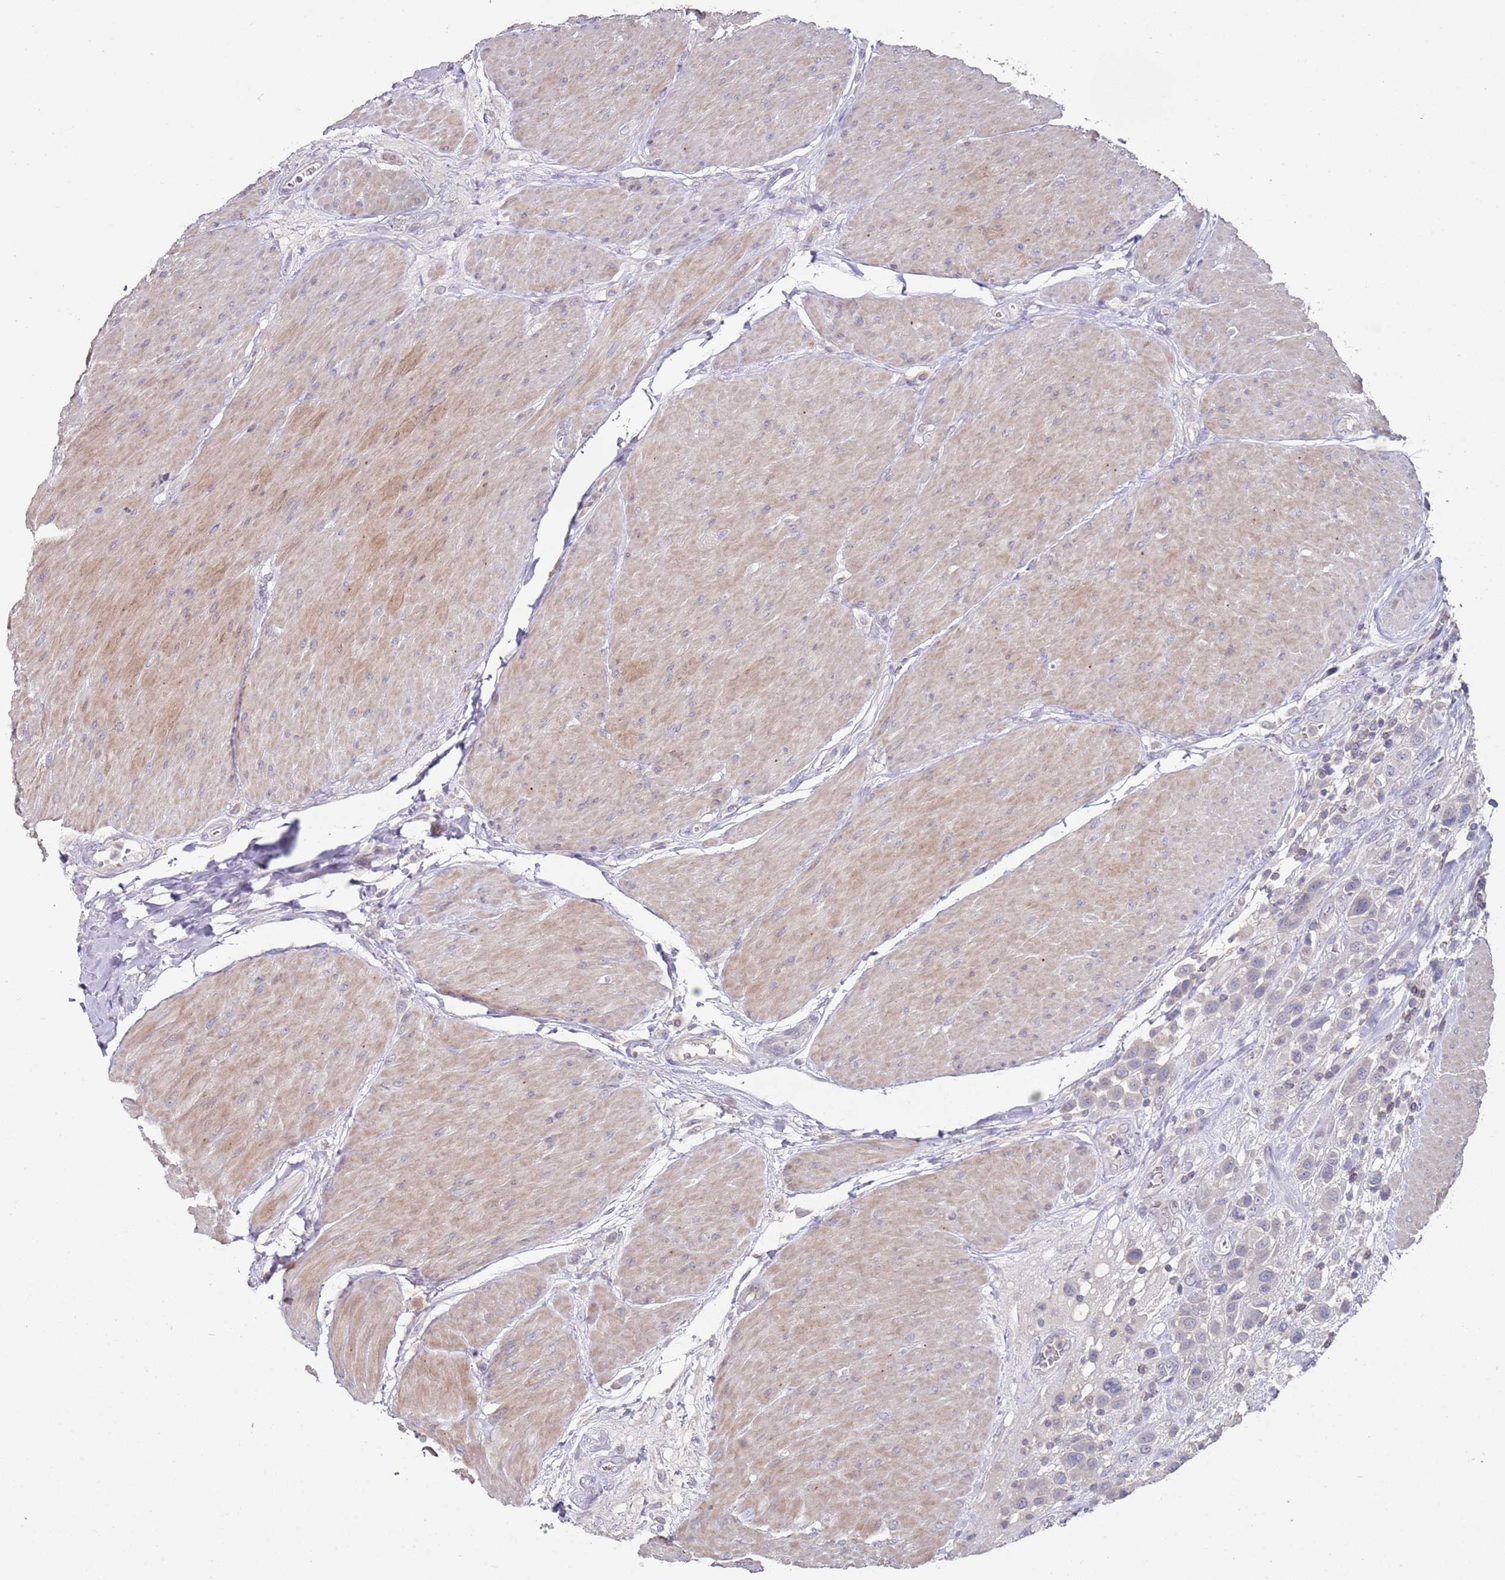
{"staining": {"intensity": "negative", "quantity": "none", "location": "none"}, "tissue": "urothelial cancer", "cell_type": "Tumor cells", "image_type": "cancer", "snomed": [{"axis": "morphology", "description": "Urothelial carcinoma, High grade"}, {"axis": "topography", "description": "Urinary bladder"}], "caption": "Micrograph shows no significant protein expression in tumor cells of urothelial carcinoma (high-grade).", "gene": "LACC1", "patient": {"sex": "male", "age": 50}}